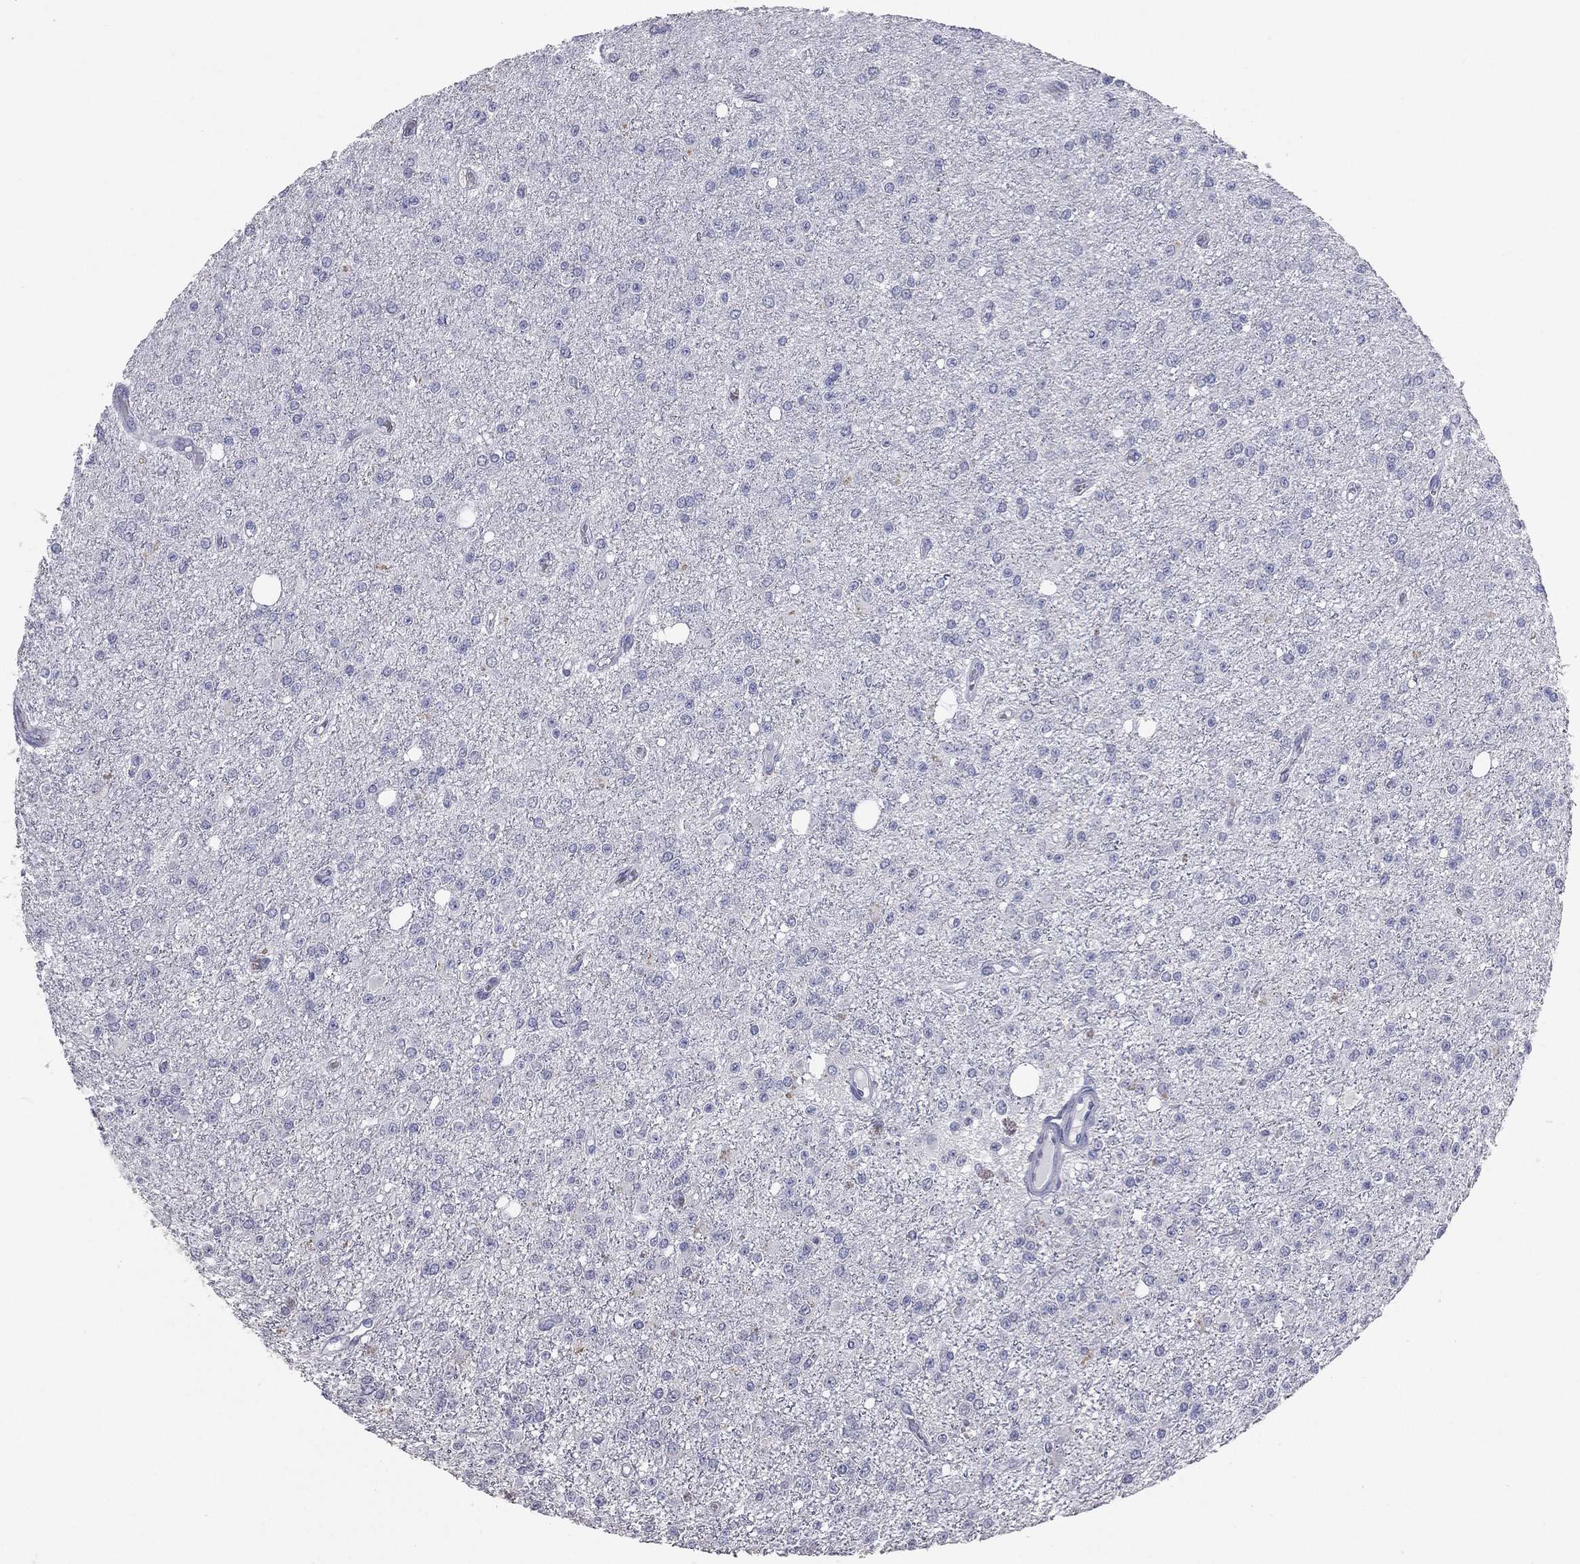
{"staining": {"intensity": "negative", "quantity": "none", "location": "none"}, "tissue": "glioma", "cell_type": "Tumor cells", "image_type": "cancer", "snomed": [{"axis": "morphology", "description": "Glioma, malignant, Low grade"}, {"axis": "topography", "description": "Brain"}], "caption": "Immunohistochemical staining of malignant glioma (low-grade) demonstrates no significant positivity in tumor cells.", "gene": "ESX1", "patient": {"sex": "female", "age": 45}}